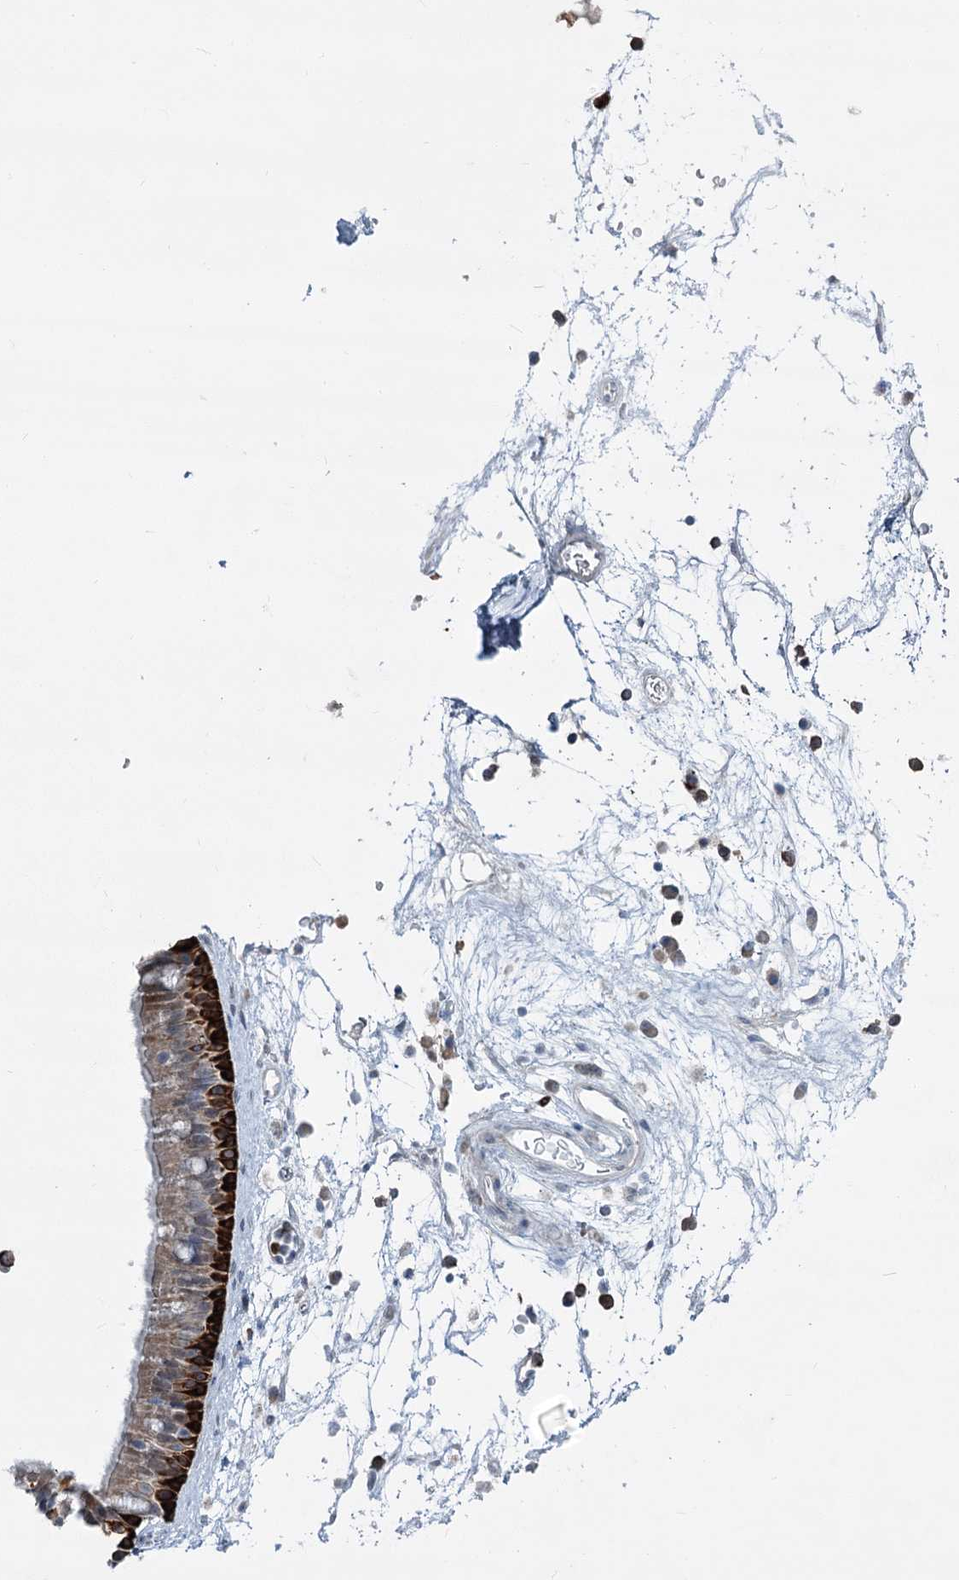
{"staining": {"intensity": "strong", "quantity": "25%-75%", "location": "cytoplasmic/membranous"}, "tissue": "nasopharynx", "cell_type": "Respiratory epithelial cells", "image_type": "normal", "snomed": [{"axis": "morphology", "description": "Normal tissue, NOS"}, {"axis": "morphology", "description": "Inflammation, NOS"}, {"axis": "morphology", "description": "Malignant melanoma, Metastatic site"}, {"axis": "topography", "description": "Nasopharynx"}], "caption": "Protein expression analysis of normal human nasopharynx reveals strong cytoplasmic/membranous expression in about 25%-75% of respiratory epithelial cells. Immunohistochemistry stains the protein of interest in brown and the nuclei are stained blue.", "gene": "ABITRAM", "patient": {"sex": "male", "age": 70}}